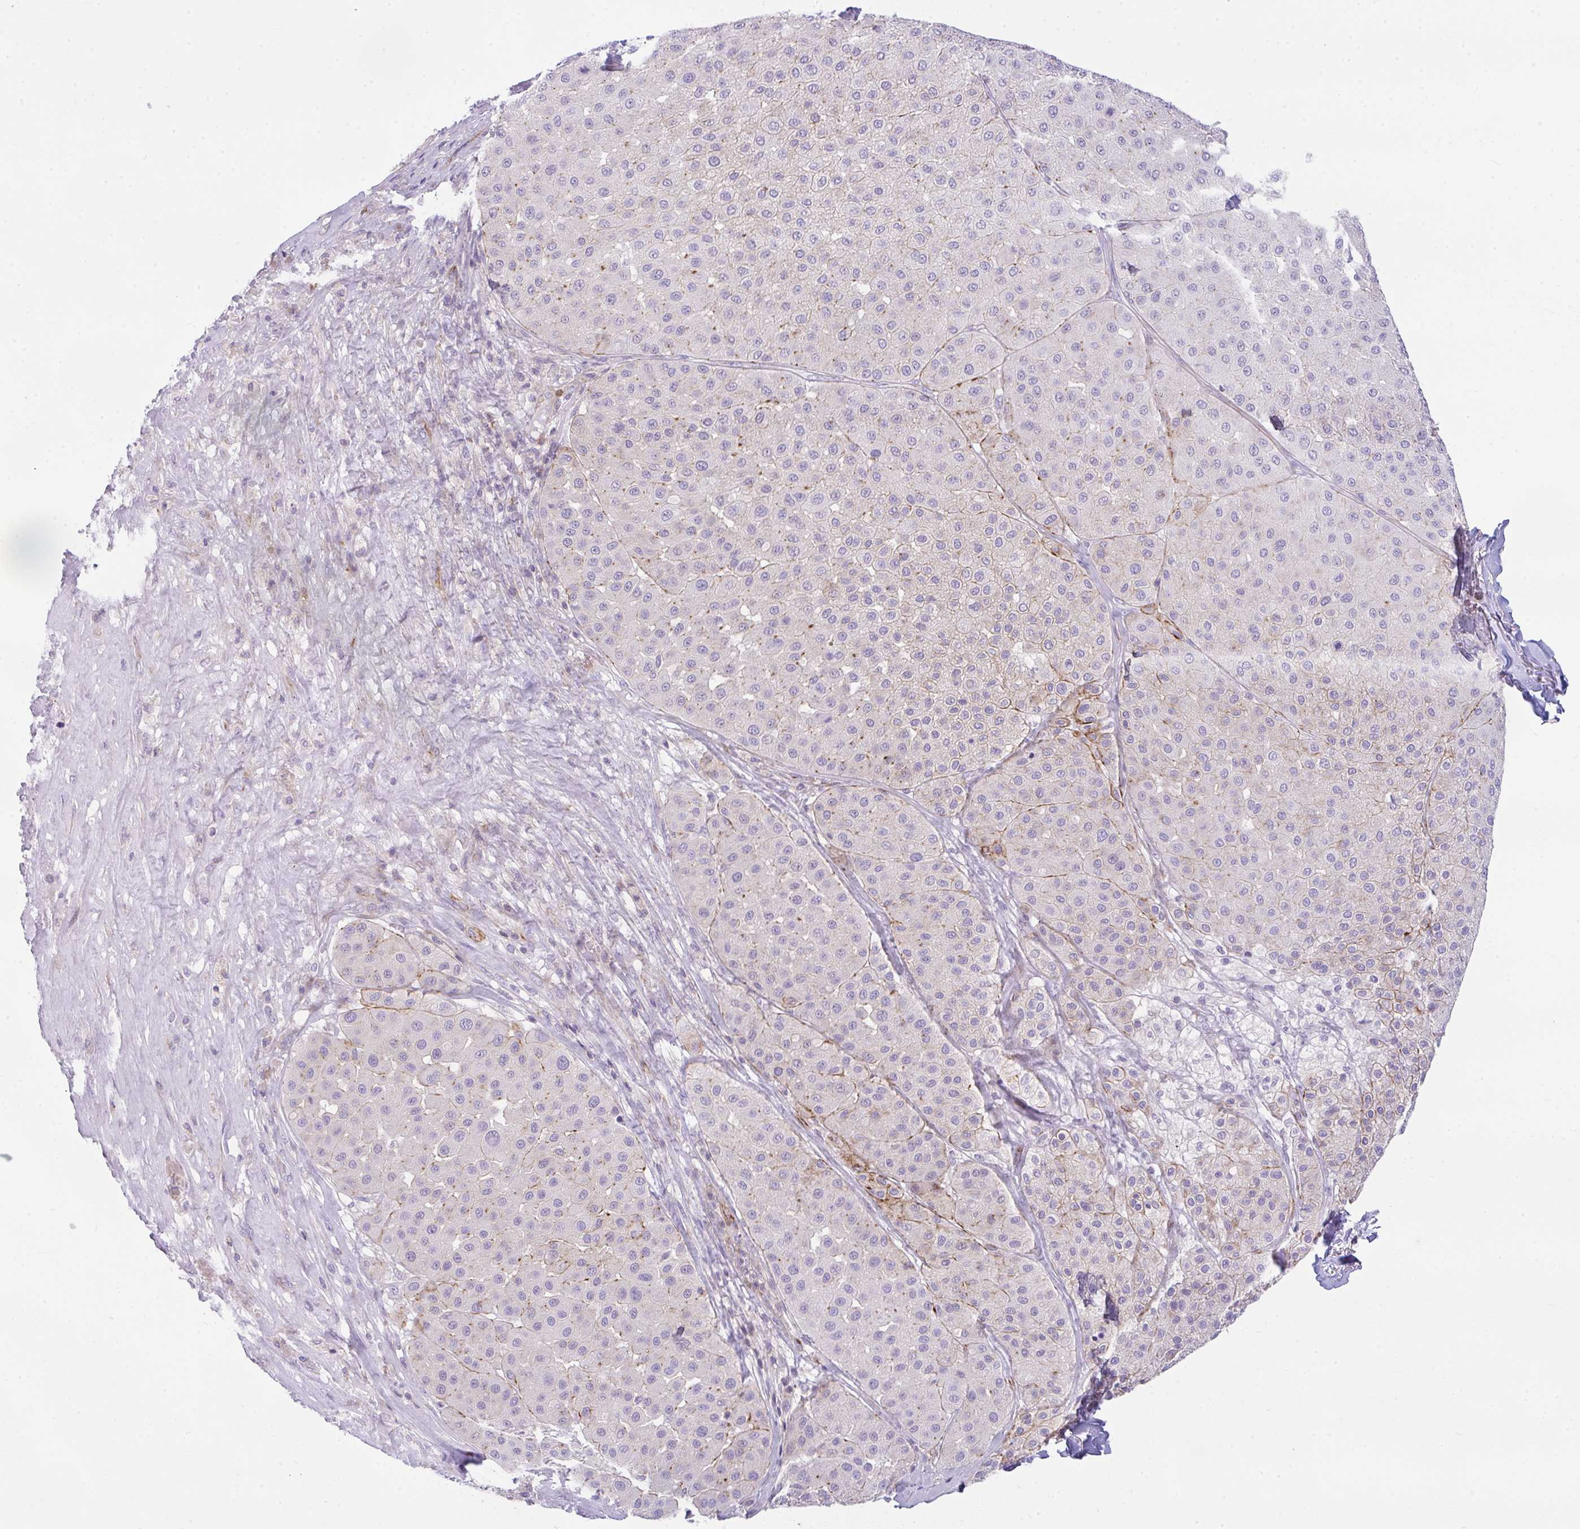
{"staining": {"intensity": "negative", "quantity": "none", "location": "none"}, "tissue": "melanoma", "cell_type": "Tumor cells", "image_type": "cancer", "snomed": [{"axis": "morphology", "description": "Malignant melanoma, Metastatic site"}, {"axis": "topography", "description": "Smooth muscle"}], "caption": "Histopathology image shows no significant protein staining in tumor cells of malignant melanoma (metastatic site).", "gene": "CDRT15", "patient": {"sex": "male", "age": 41}}